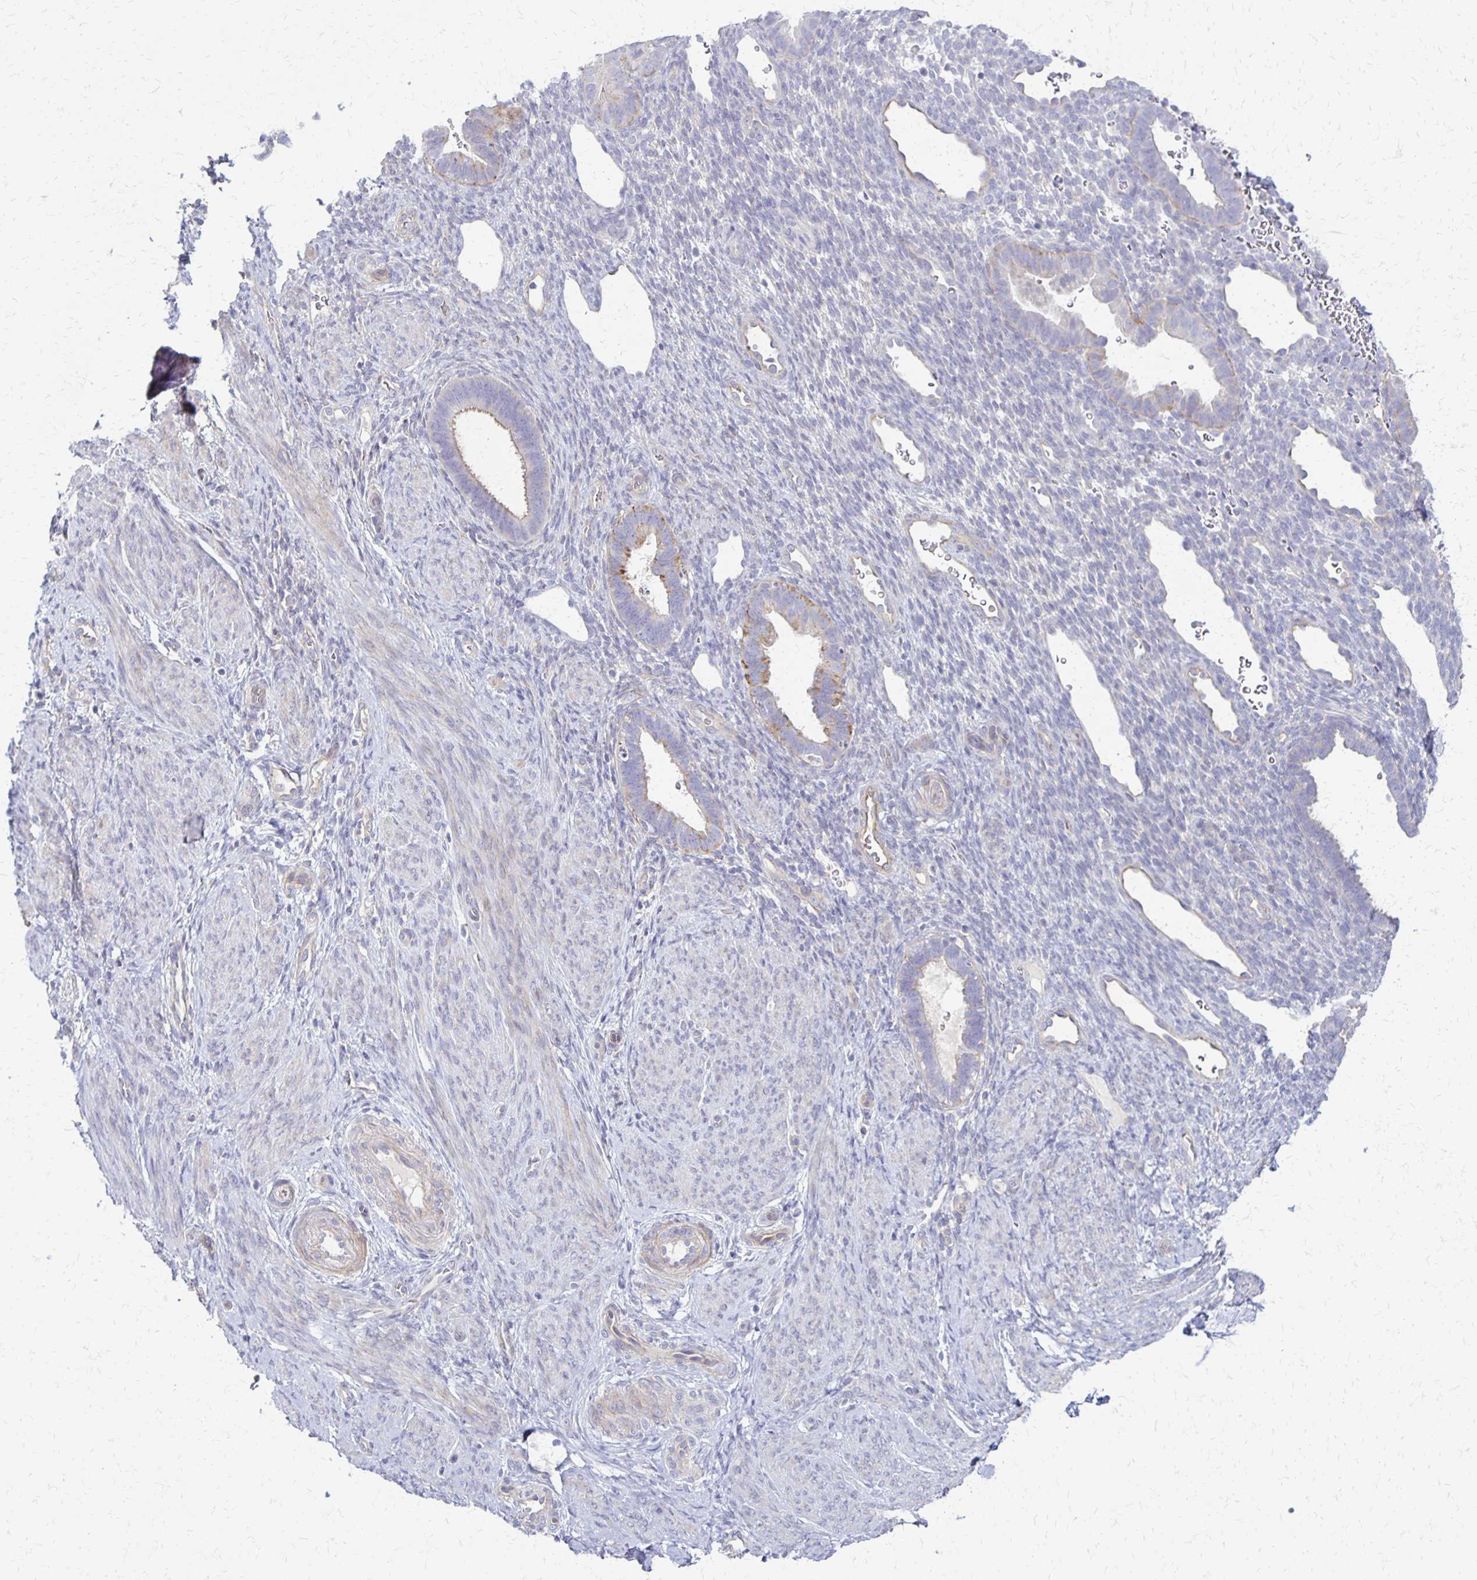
{"staining": {"intensity": "negative", "quantity": "none", "location": "none"}, "tissue": "endometrium", "cell_type": "Cells in endometrial stroma", "image_type": "normal", "snomed": [{"axis": "morphology", "description": "Normal tissue, NOS"}, {"axis": "topography", "description": "Endometrium"}], "caption": "This is an immunohistochemistry (IHC) micrograph of benign human endometrium. There is no positivity in cells in endometrial stroma.", "gene": "RHOC", "patient": {"sex": "female", "age": 34}}